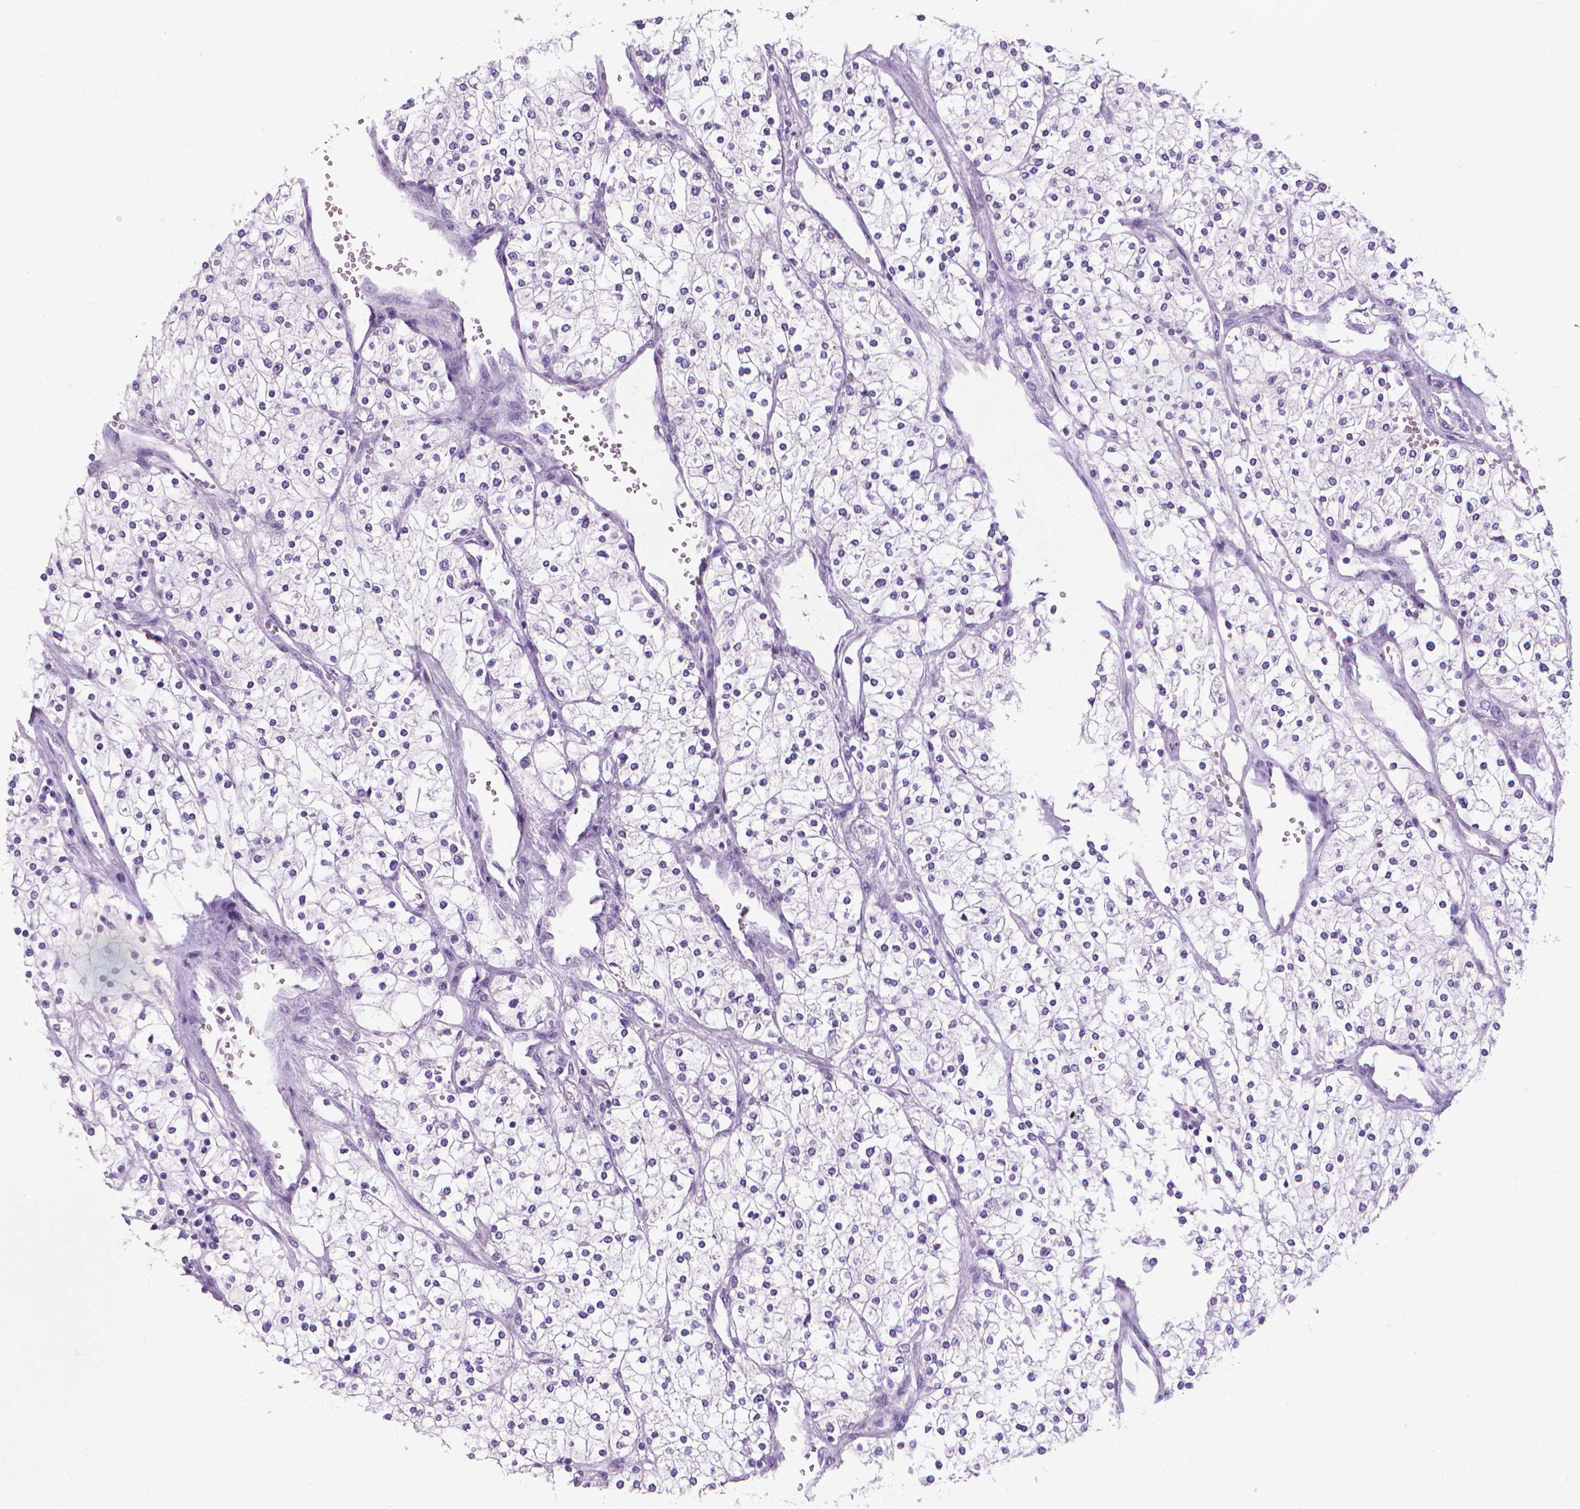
{"staining": {"intensity": "negative", "quantity": "none", "location": "none"}, "tissue": "renal cancer", "cell_type": "Tumor cells", "image_type": "cancer", "snomed": [{"axis": "morphology", "description": "Adenocarcinoma, NOS"}, {"axis": "topography", "description": "Kidney"}], "caption": "This is a image of IHC staining of renal cancer, which shows no expression in tumor cells.", "gene": "XPNPEP2", "patient": {"sex": "male", "age": 80}}